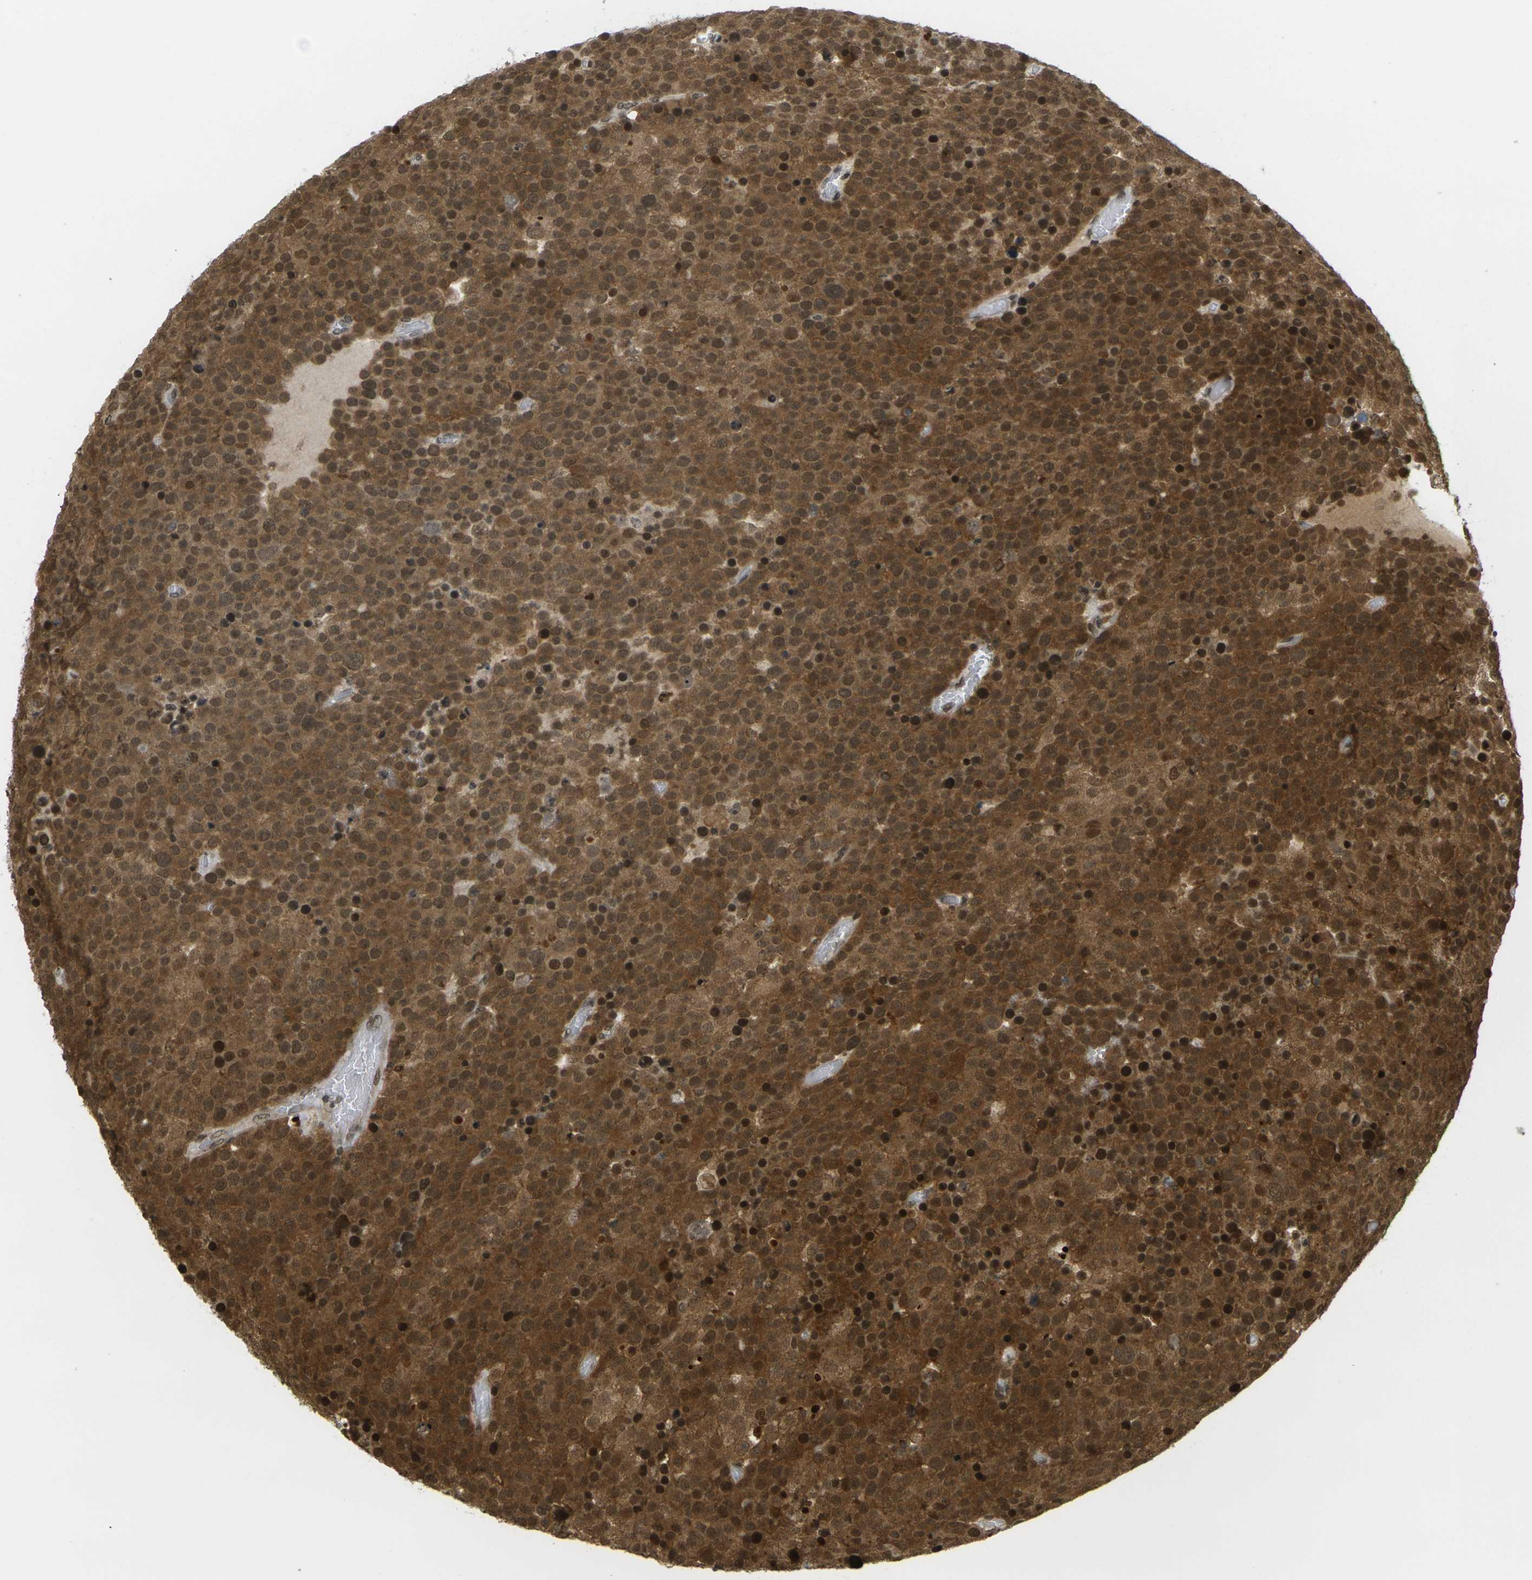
{"staining": {"intensity": "strong", "quantity": ">75%", "location": "cytoplasmic/membranous,nuclear"}, "tissue": "testis cancer", "cell_type": "Tumor cells", "image_type": "cancer", "snomed": [{"axis": "morphology", "description": "Seminoma, NOS"}, {"axis": "topography", "description": "Testis"}], "caption": "The micrograph demonstrates staining of testis seminoma, revealing strong cytoplasmic/membranous and nuclear protein expression (brown color) within tumor cells. (Stains: DAB in brown, nuclei in blue, Microscopy: brightfield microscopy at high magnification).", "gene": "RUVBL2", "patient": {"sex": "male", "age": 71}}